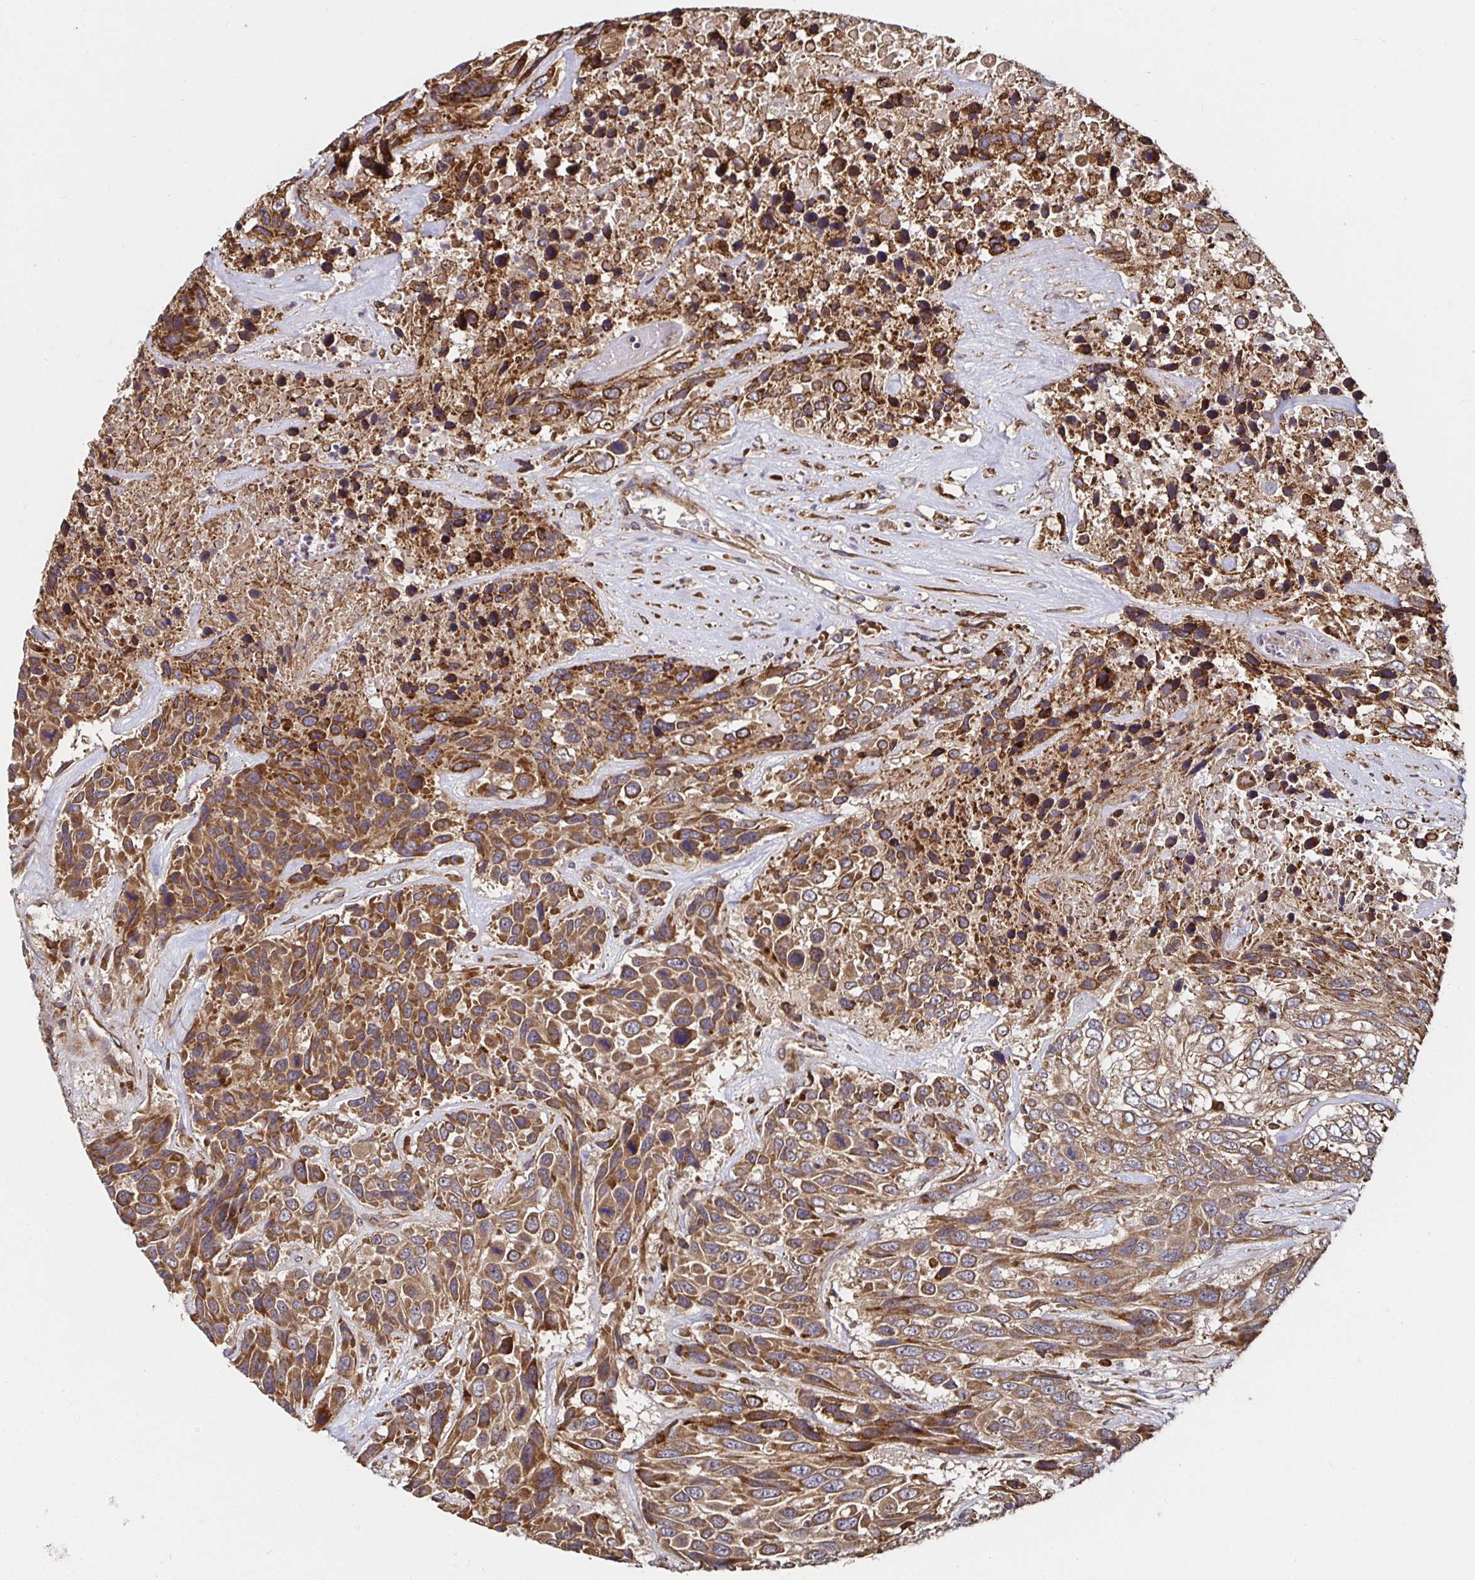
{"staining": {"intensity": "strong", "quantity": ">75%", "location": "cytoplasmic/membranous"}, "tissue": "urothelial cancer", "cell_type": "Tumor cells", "image_type": "cancer", "snomed": [{"axis": "morphology", "description": "Urothelial carcinoma, High grade"}, {"axis": "topography", "description": "Urinary bladder"}], "caption": "There is high levels of strong cytoplasmic/membranous positivity in tumor cells of urothelial cancer, as demonstrated by immunohistochemical staining (brown color).", "gene": "MLST8", "patient": {"sex": "female", "age": 70}}